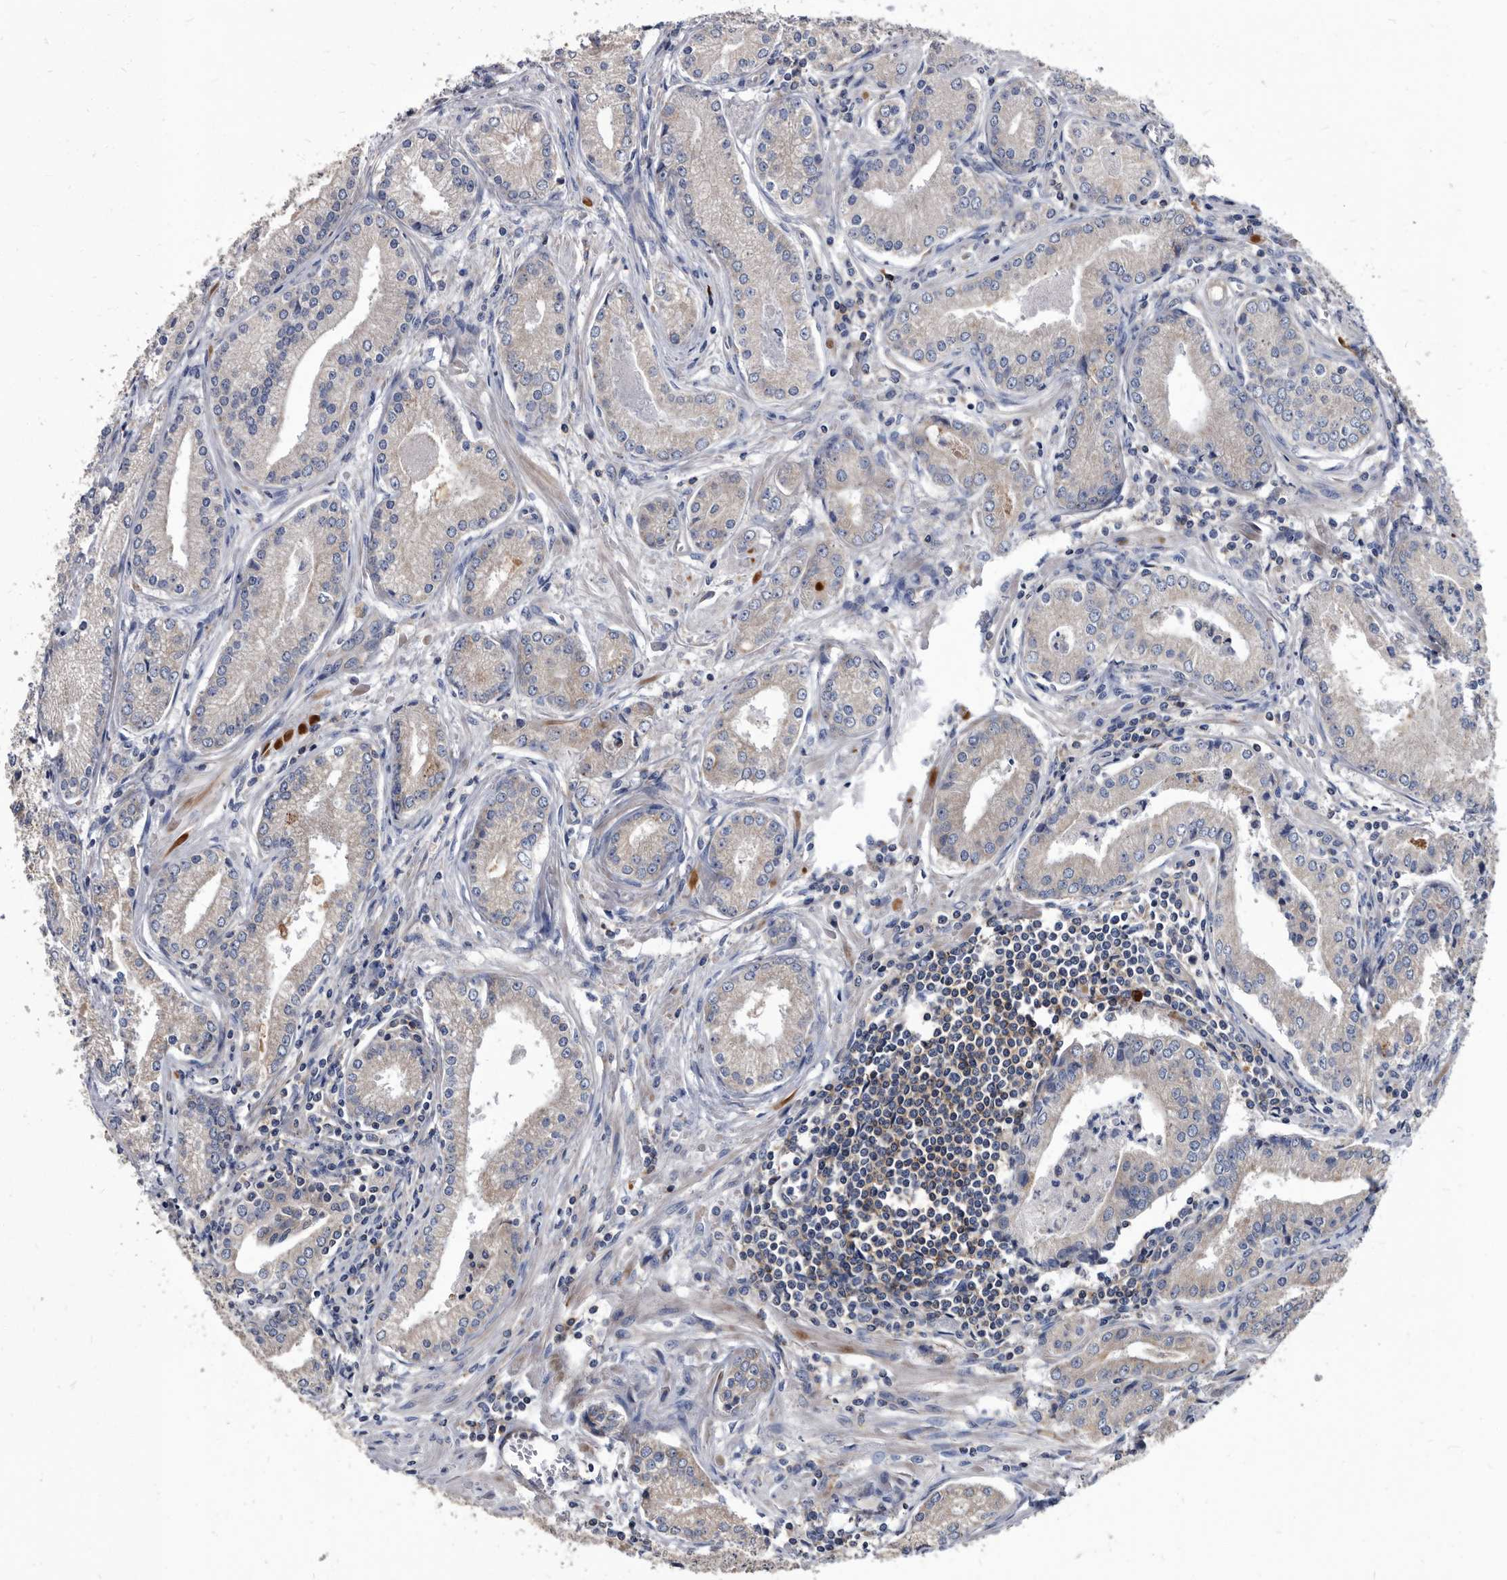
{"staining": {"intensity": "negative", "quantity": "none", "location": "none"}, "tissue": "prostate cancer", "cell_type": "Tumor cells", "image_type": "cancer", "snomed": [{"axis": "morphology", "description": "Adenocarcinoma, Low grade"}, {"axis": "topography", "description": "Prostate"}], "caption": "DAB (3,3'-diaminobenzidine) immunohistochemical staining of prostate cancer demonstrates no significant staining in tumor cells.", "gene": "DTNBP1", "patient": {"sex": "male", "age": 54}}